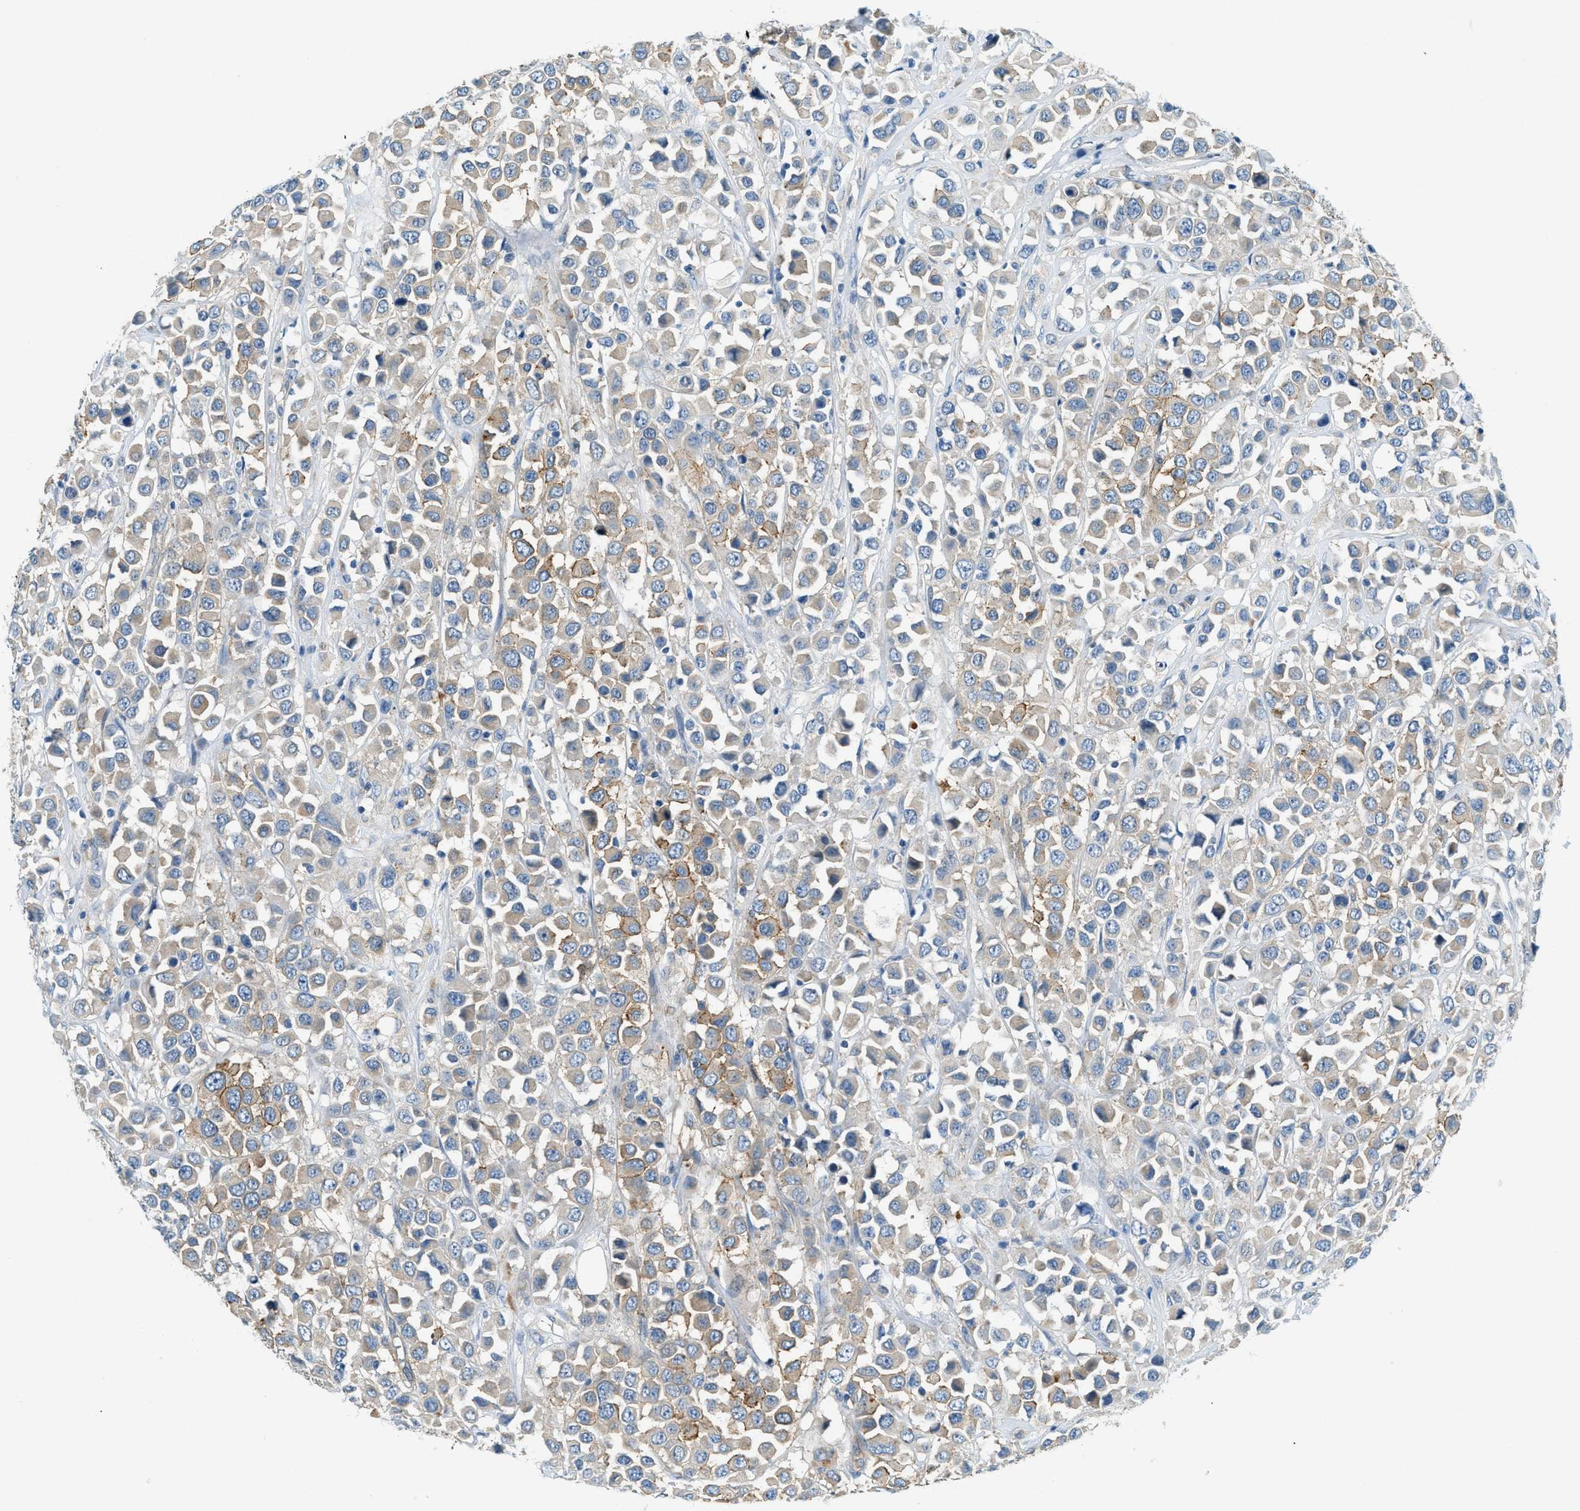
{"staining": {"intensity": "weak", "quantity": "25%-75%", "location": "cytoplasmic/membranous"}, "tissue": "breast cancer", "cell_type": "Tumor cells", "image_type": "cancer", "snomed": [{"axis": "morphology", "description": "Duct carcinoma"}, {"axis": "topography", "description": "Breast"}], "caption": "Immunohistochemistry (IHC) of human breast cancer reveals low levels of weak cytoplasmic/membranous positivity in about 25%-75% of tumor cells.", "gene": "ZNF367", "patient": {"sex": "female", "age": 61}}